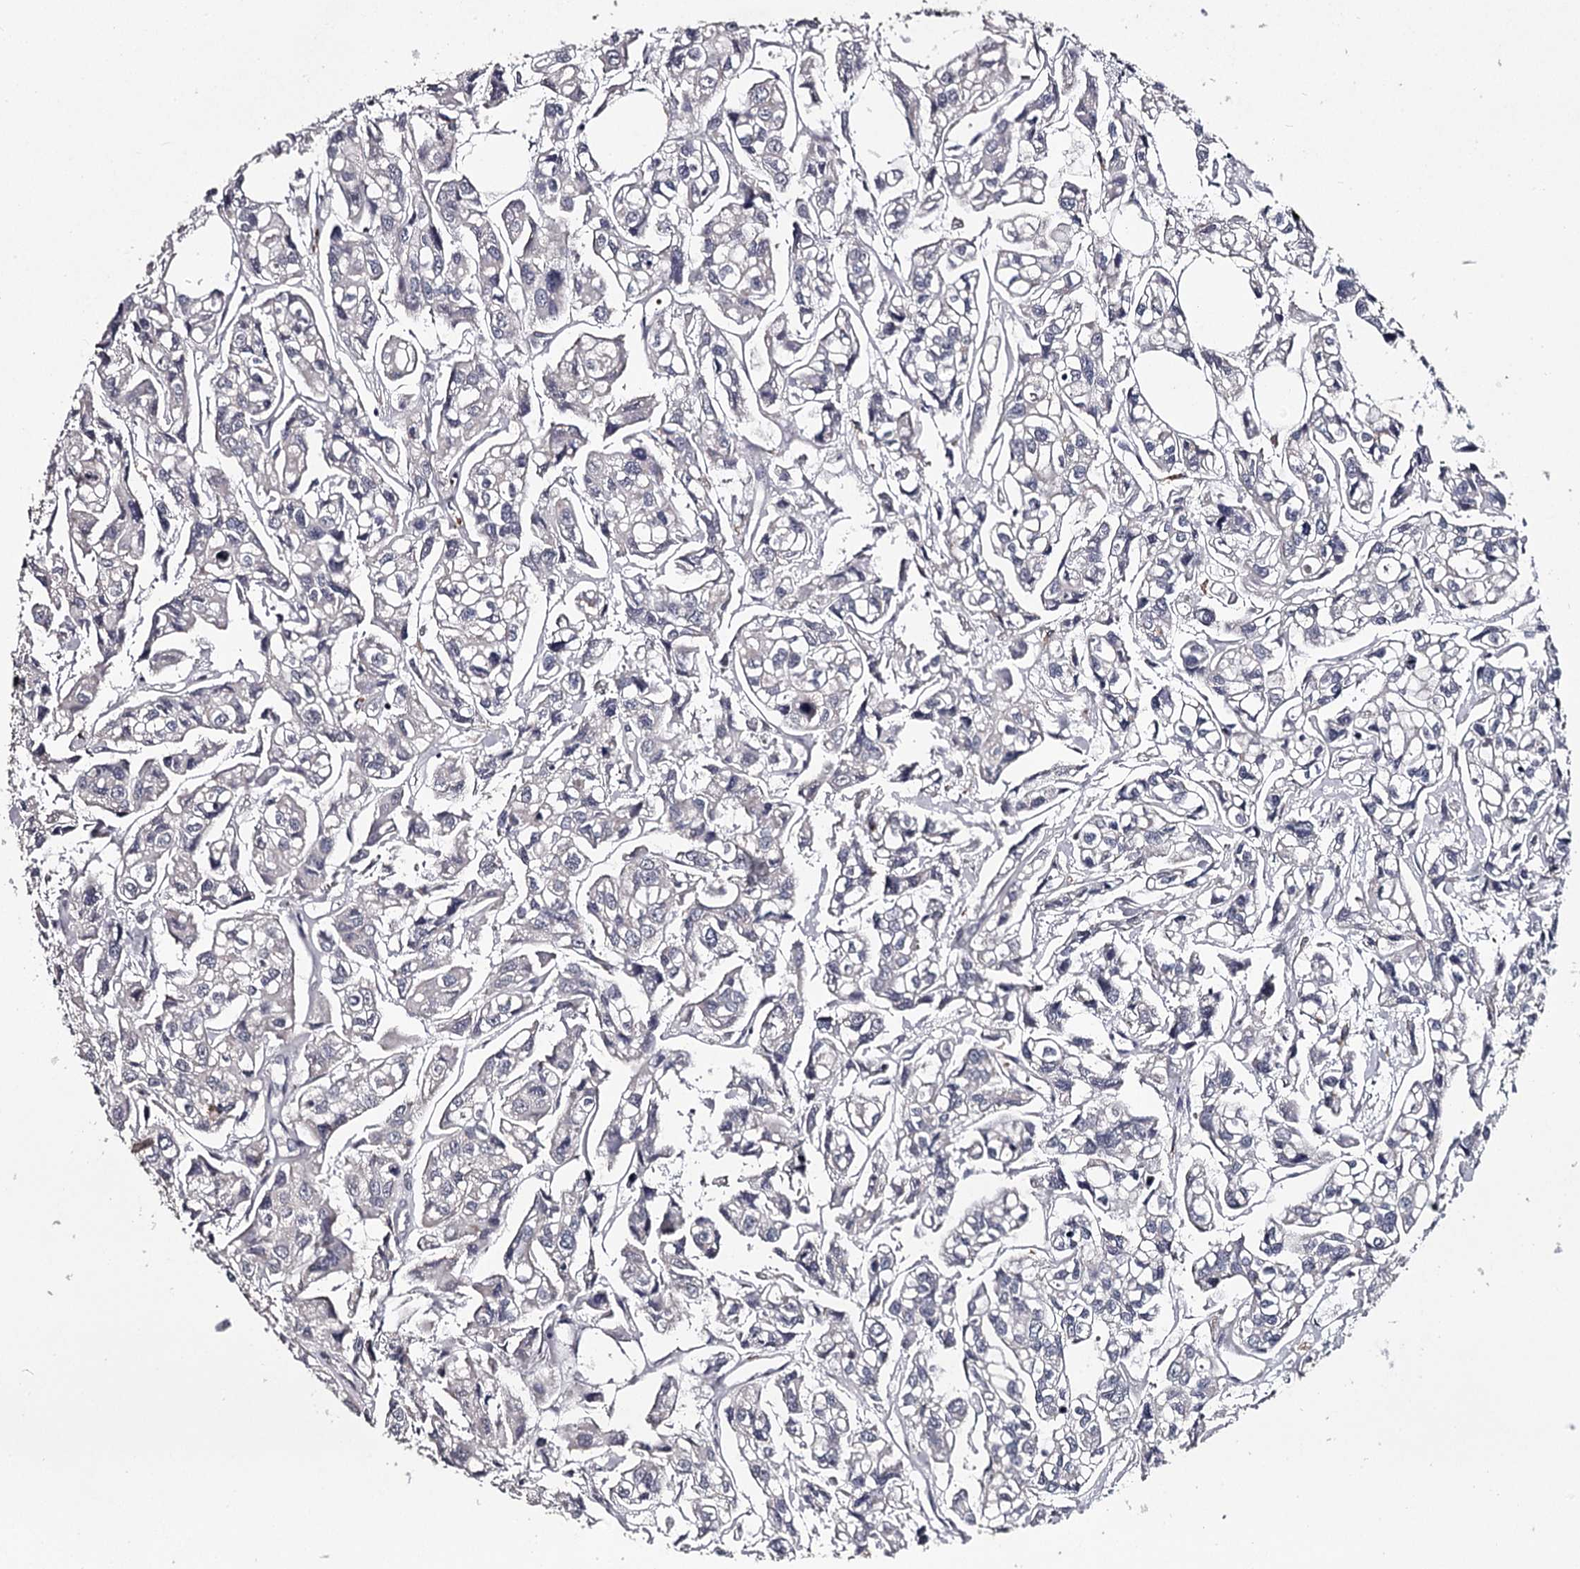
{"staining": {"intensity": "negative", "quantity": "none", "location": "none"}, "tissue": "urothelial cancer", "cell_type": "Tumor cells", "image_type": "cancer", "snomed": [{"axis": "morphology", "description": "Urothelial carcinoma, High grade"}, {"axis": "topography", "description": "Urinary bladder"}], "caption": "Protein analysis of urothelial carcinoma (high-grade) shows no significant positivity in tumor cells. The staining is performed using DAB (3,3'-diaminobenzidine) brown chromogen with nuclei counter-stained in using hematoxylin.", "gene": "RASSF6", "patient": {"sex": "male", "age": 67}}